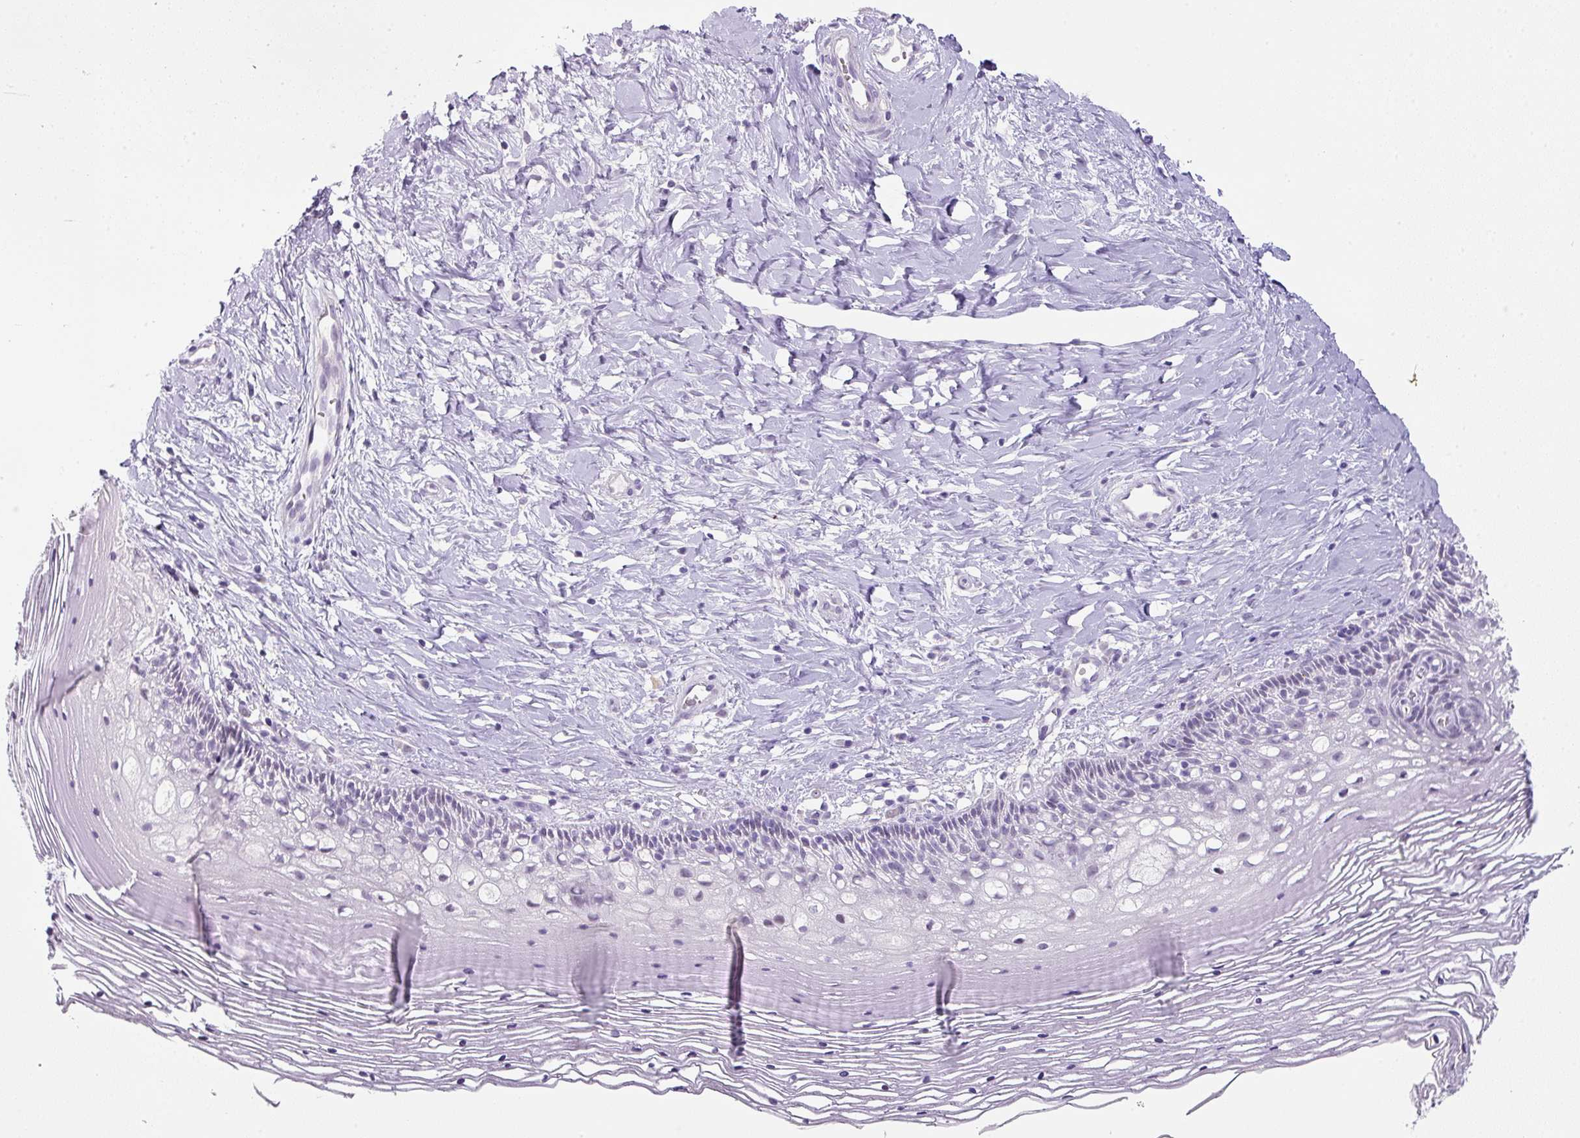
{"staining": {"intensity": "negative", "quantity": "none", "location": "none"}, "tissue": "cervix", "cell_type": "Glandular cells", "image_type": "normal", "snomed": [{"axis": "morphology", "description": "Normal tissue, NOS"}, {"axis": "topography", "description": "Cervix"}], "caption": "IHC of normal cervix reveals no positivity in glandular cells. The staining was performed using DAB to visualize the protein expression in brown, while the nuclei were stained in blue with hematoxylin (Magnification: 20x).", "gene": "OR52N1", "patient": {"sex": "female", "age": 36}}